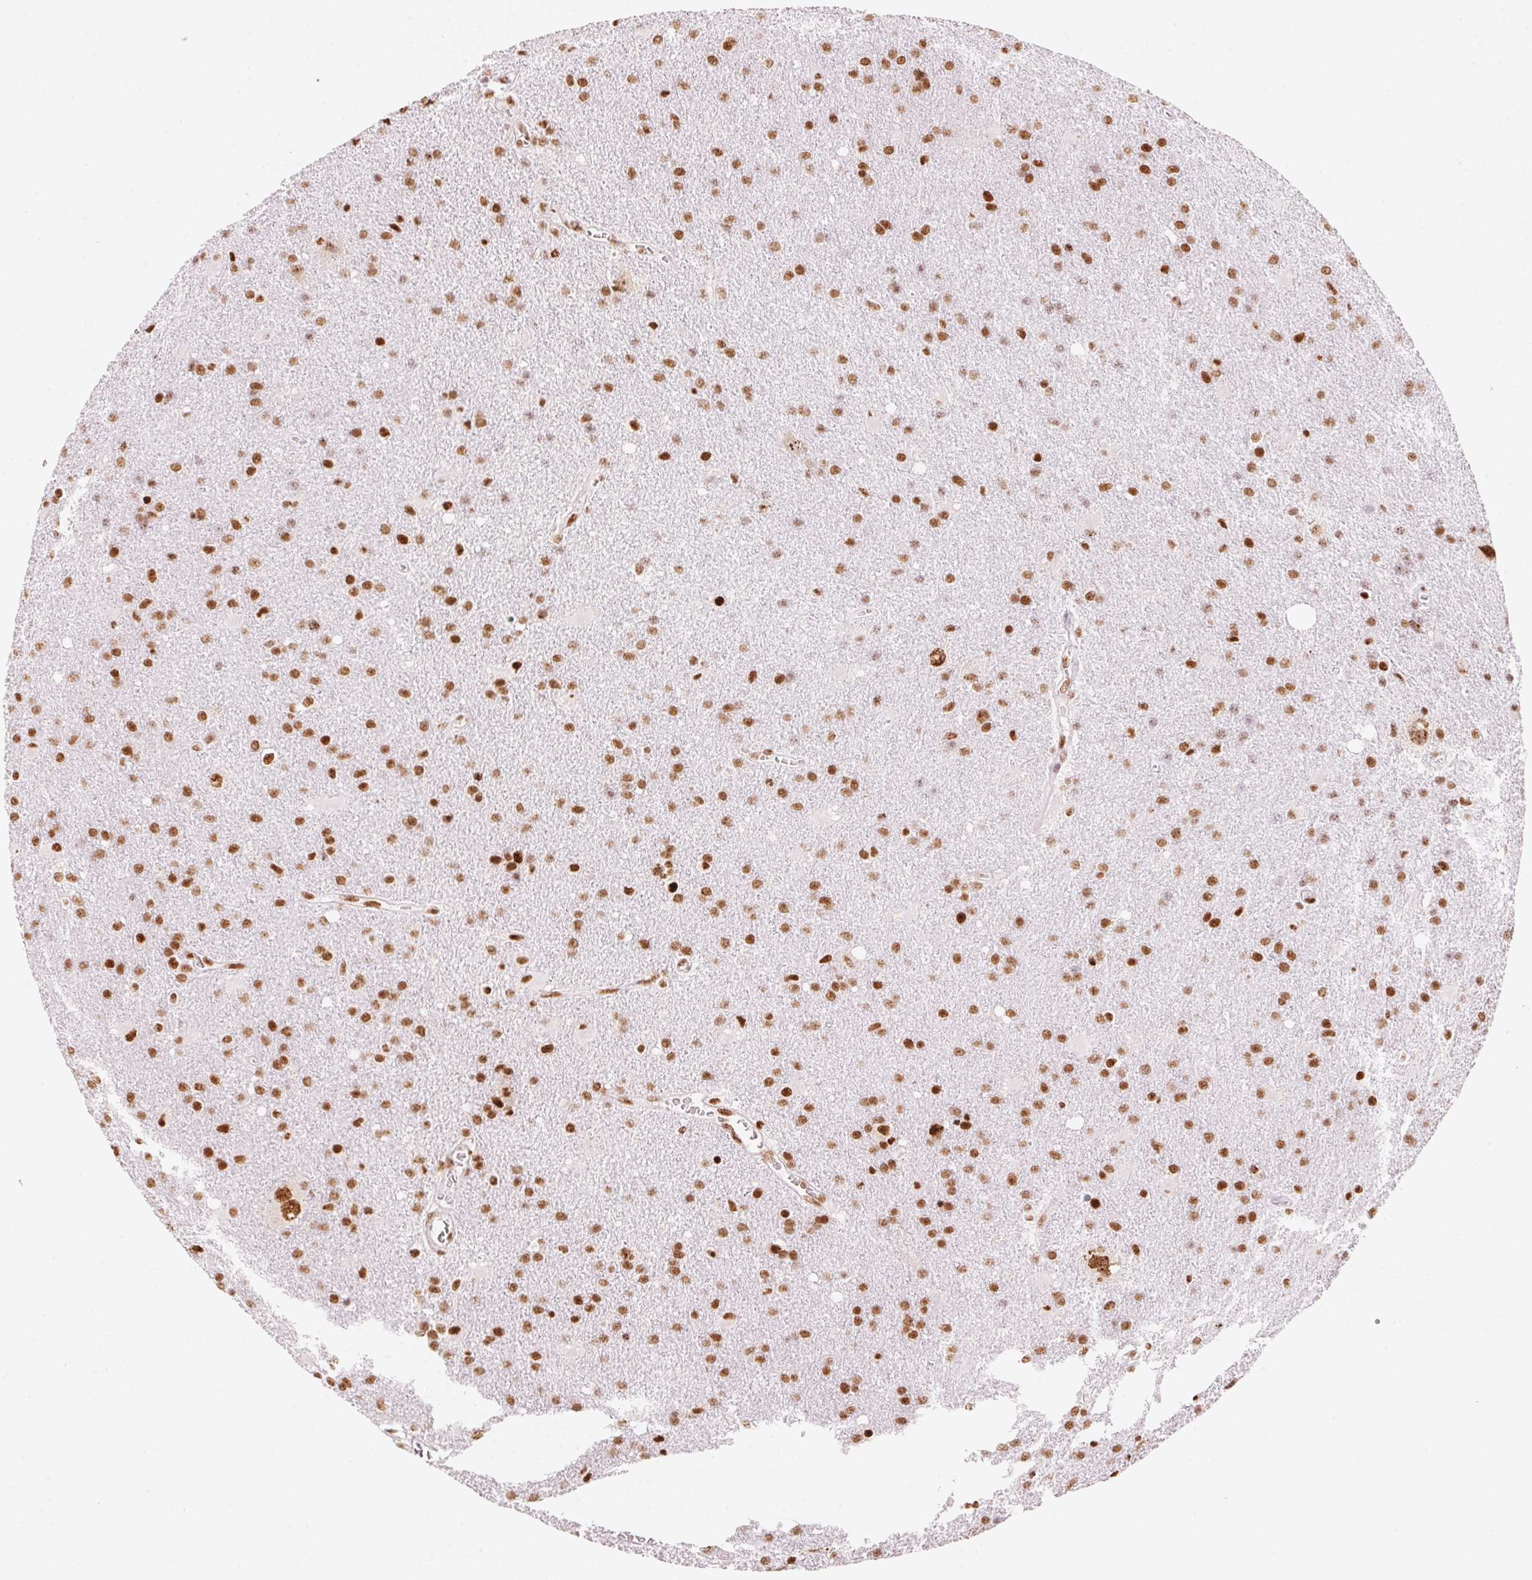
{"staining": {"intensity": "moderate", "quantity": ">75%", "location": "nuclear"}, "tissue": "glioma", "cell_type": "Tumor cells", "image_type": "cancer", "snomed": [{"axis": "morphology", "description": "Glioma, malignant, Low grade"}, {"axis": "topography", "description": "Brain"}], "caption": "Brown immunohistochemical staining in malignant glioma (low-grade) reveals moderate nuclear positivity in about >75% of tumor cells.", "gene": "NXF1", "patient": {"sex": "male", "age": 66}}